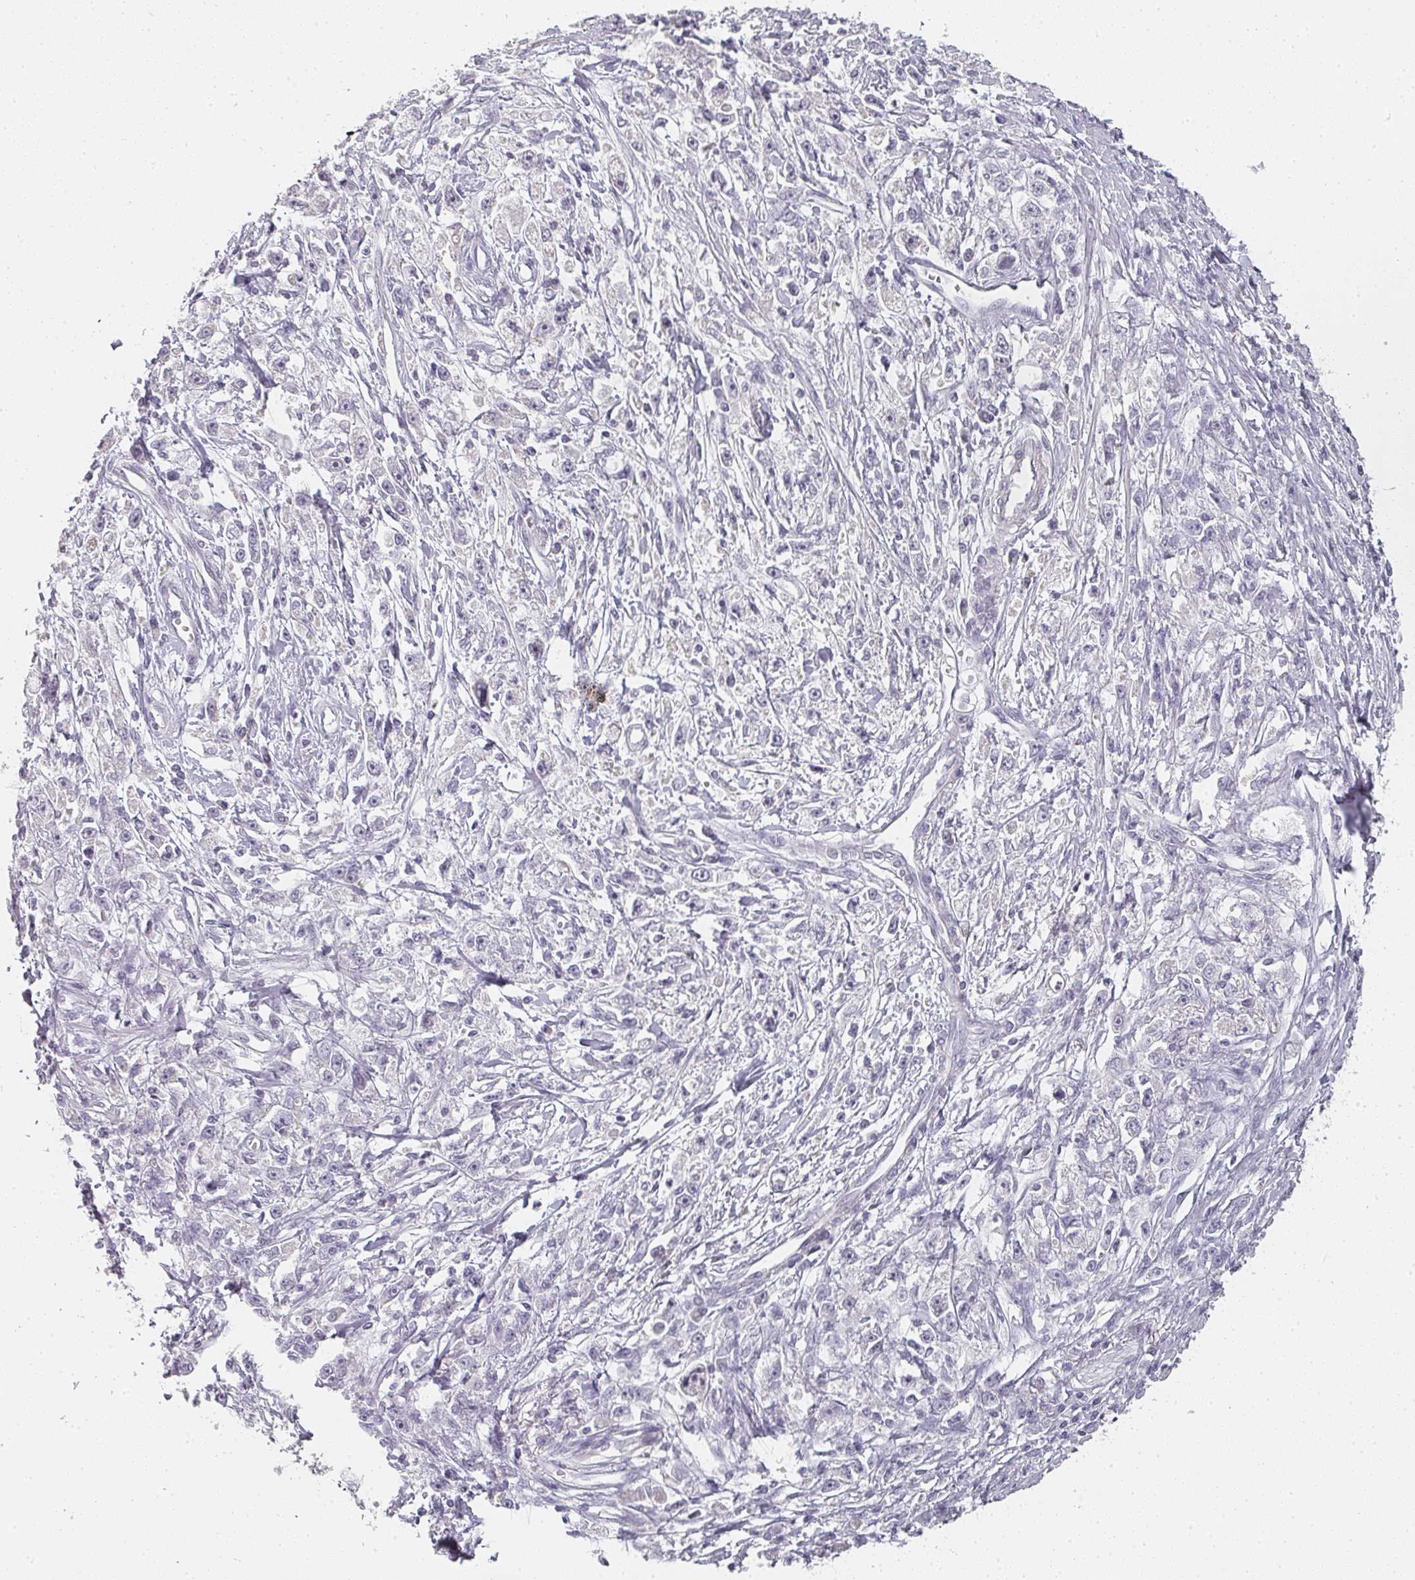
{"staining": {"intensity": "negative", "quantity": "none", "location": "none"}, "tissue": "stomach cancer", "cell_type": "Tumor cells", "image_type": "cancer", "snomed": [{"axis": "morphology", "description": "Adenocarcinoma, NOS"}, {"axis": "topography", "description": "Stomach"}], "caption": "Image shows no protein positivity in tumor cells of stomach cancer (adenocarcinoma) tissue.", "gene": "SHISA2", "patient": {"sex": "female", "age": 59}}